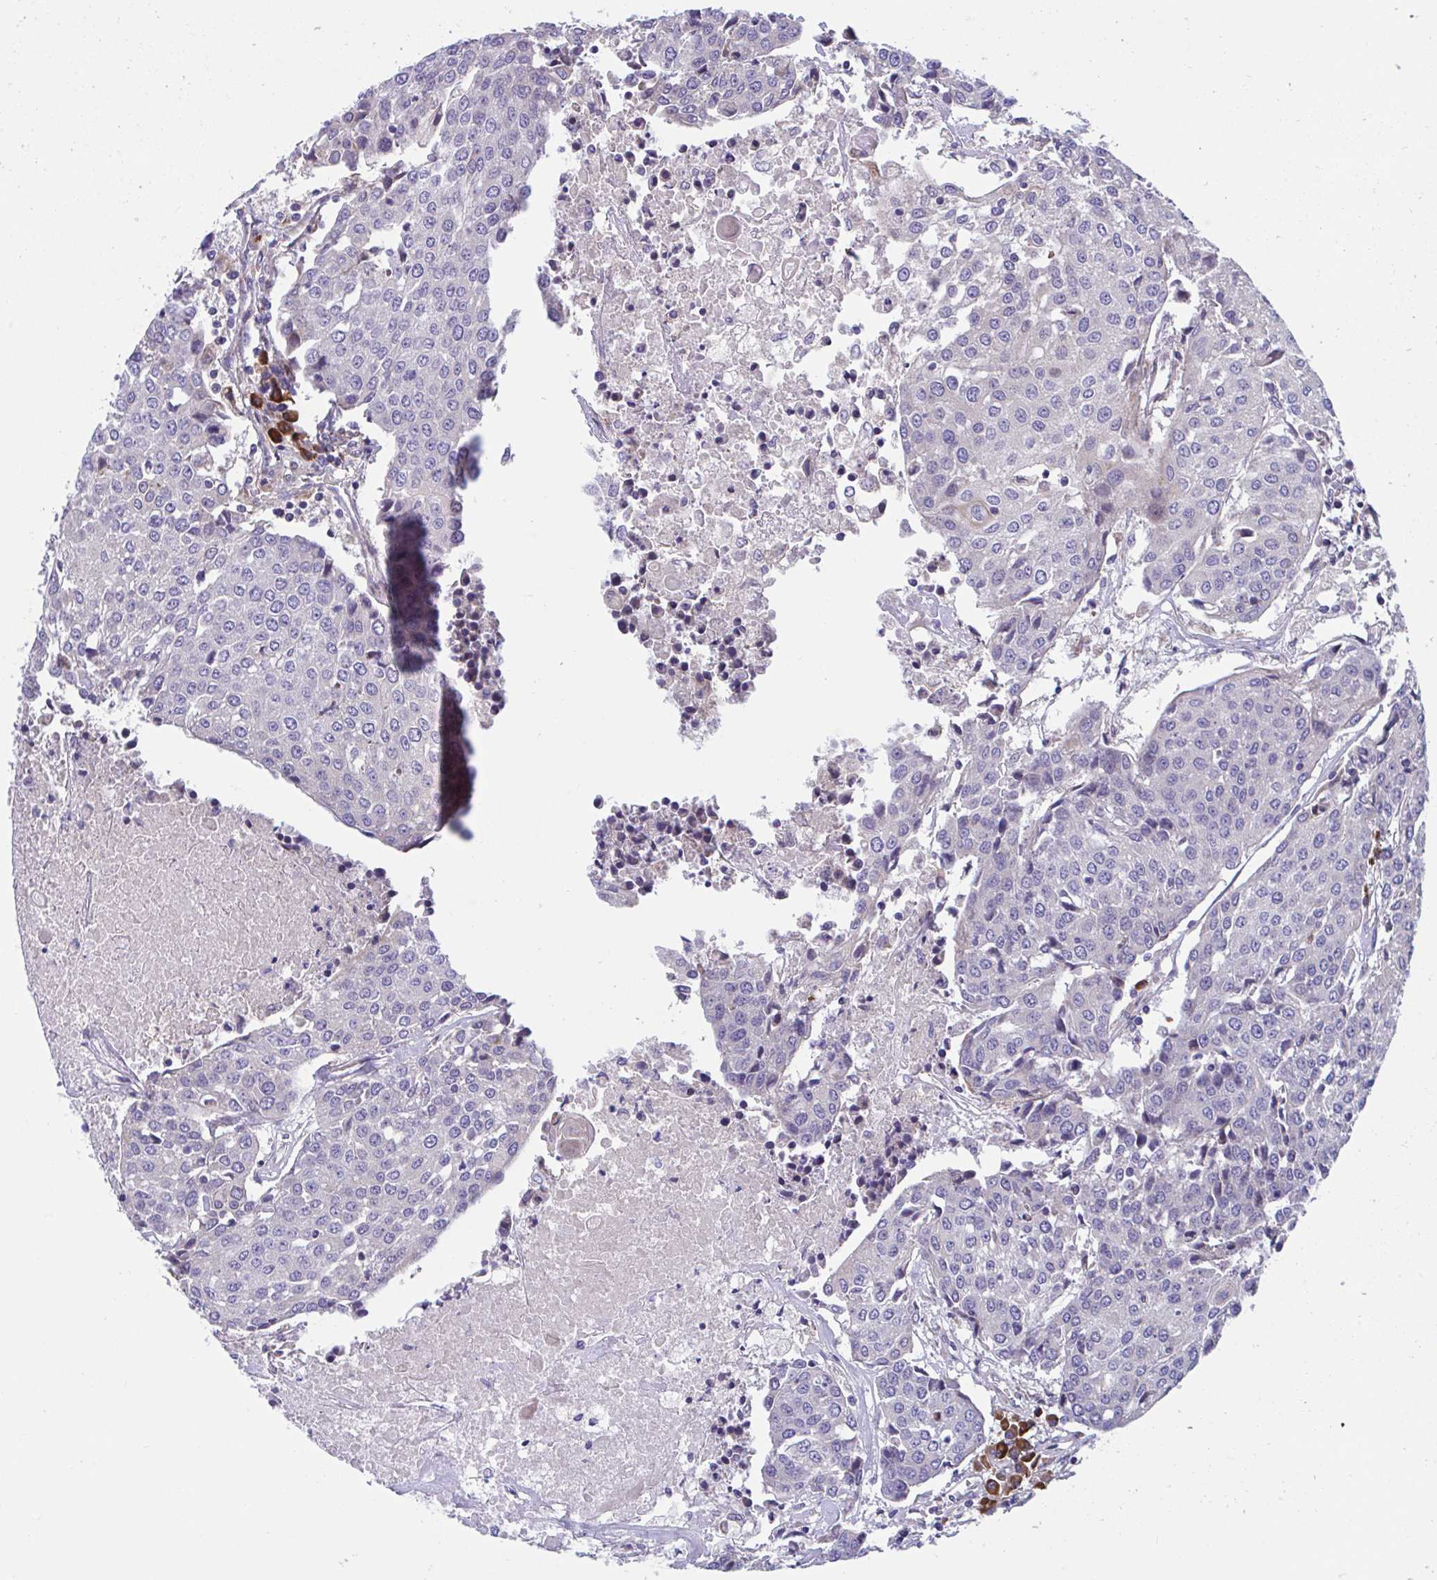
{"staining": {"intensity": "negative", "quantity": "none", "location": "none"}, "tissue": "urothelial cancer", "cell_type": "Tumor cells", "image_type": "cancer", "snomed": [{"axis": "morphology", "description": "Urothelial carcinoma, High grade"}, {"axis": "topography", "description": "Urinary bladder"}], "caption": "This histopathology image is of urothelial cancer stained with IHC to label a protein in brown with the nuclei are counter-stained blue. There is no expression in tumor cells. (DAB IHC visualized using brightfield microscopy, high magnification).", "gene": "WBP1", "patient": {"sex": "female", "age": 85}}